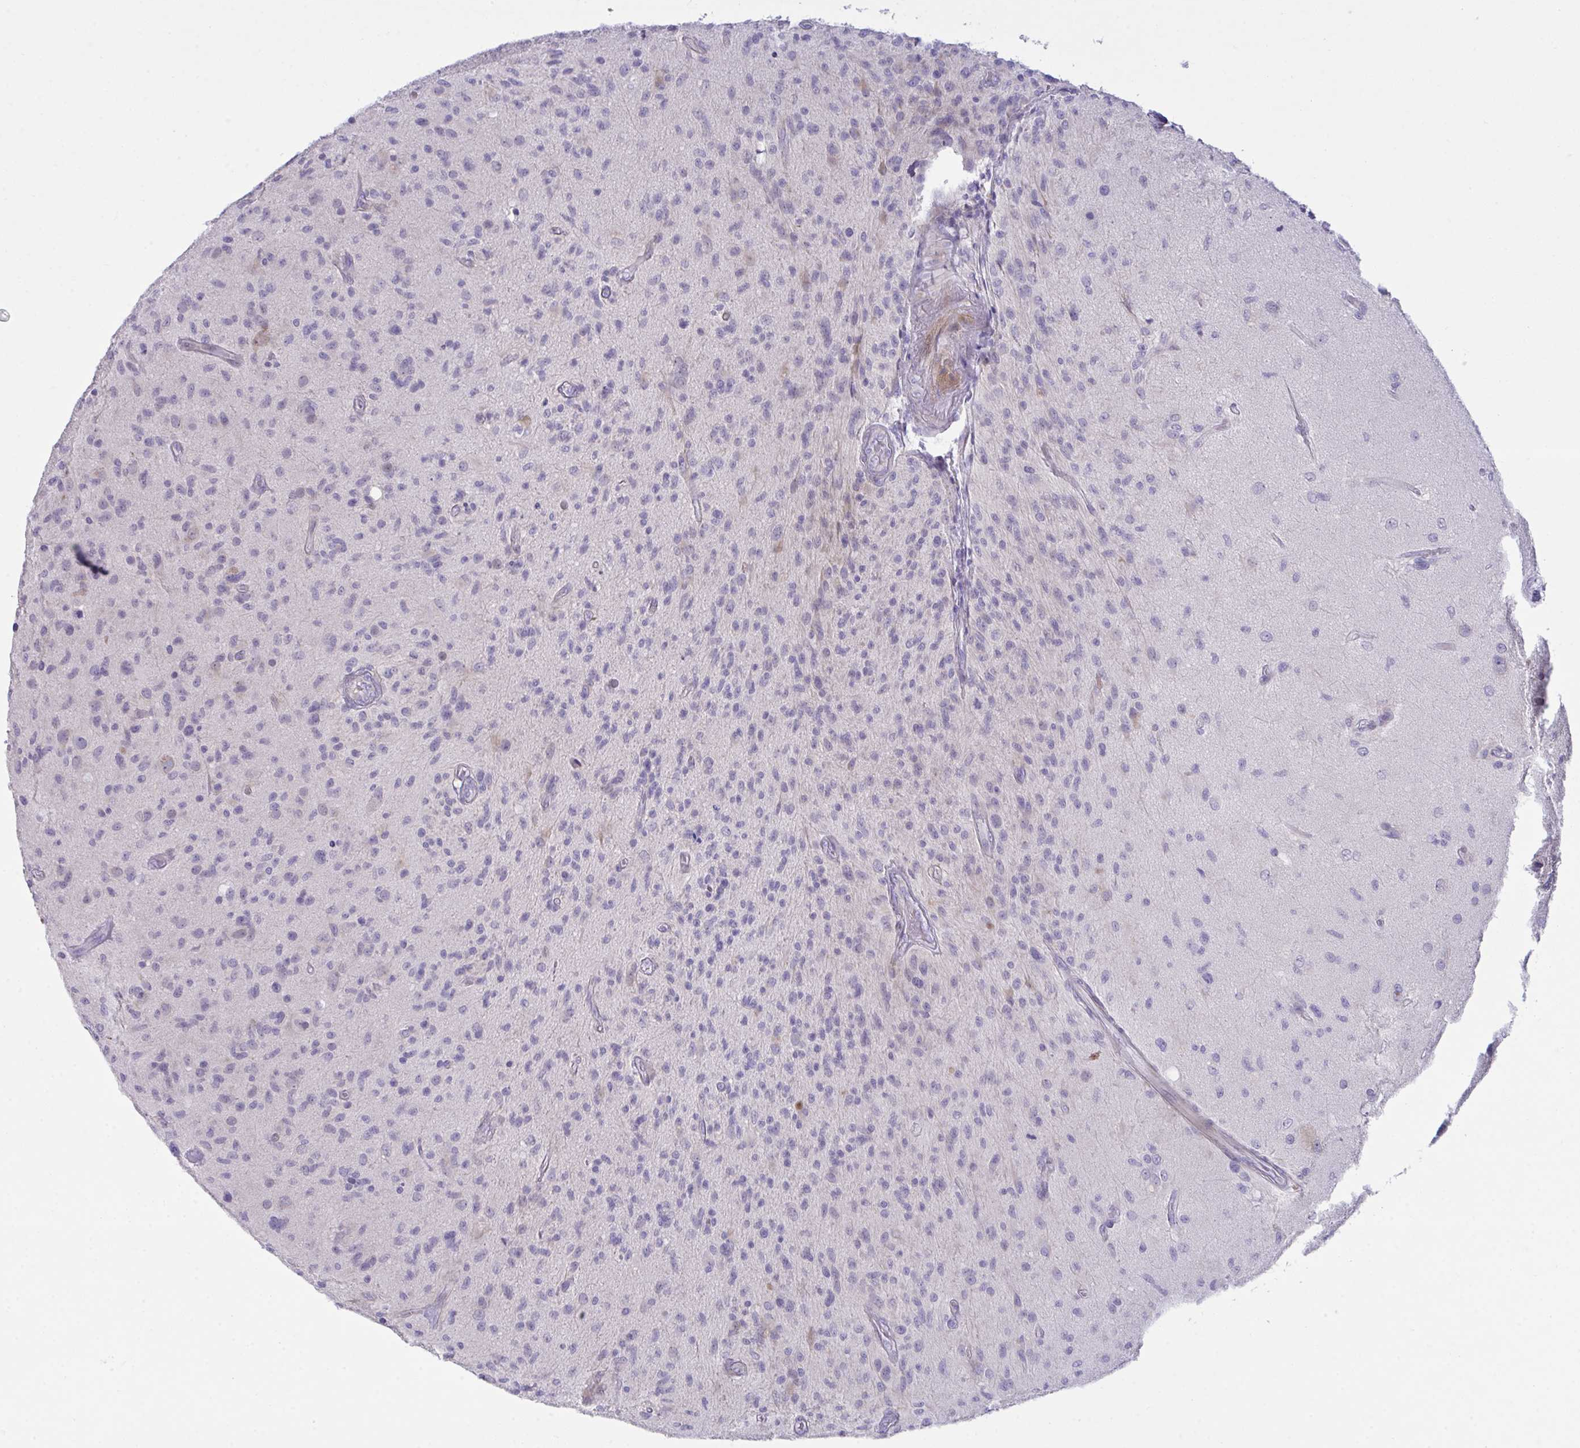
{"staining": {"intensity": "negative", "quantity": "none", "location": "none"}, "tissue": "glioma", "cell_type": "Tumor cells", "image_type": "cancer", "snomed": [{"axis": "morphology", "description": "Glioma, malignant, High grade"}, {"axis": "topography", "description": "Brain"}], "caption": "IHC image of glioma stained for a protein (brown), which reveals no staining in tumor cells.", "gene": "MED9", "patient": {"sex": "female", "age": 67}}